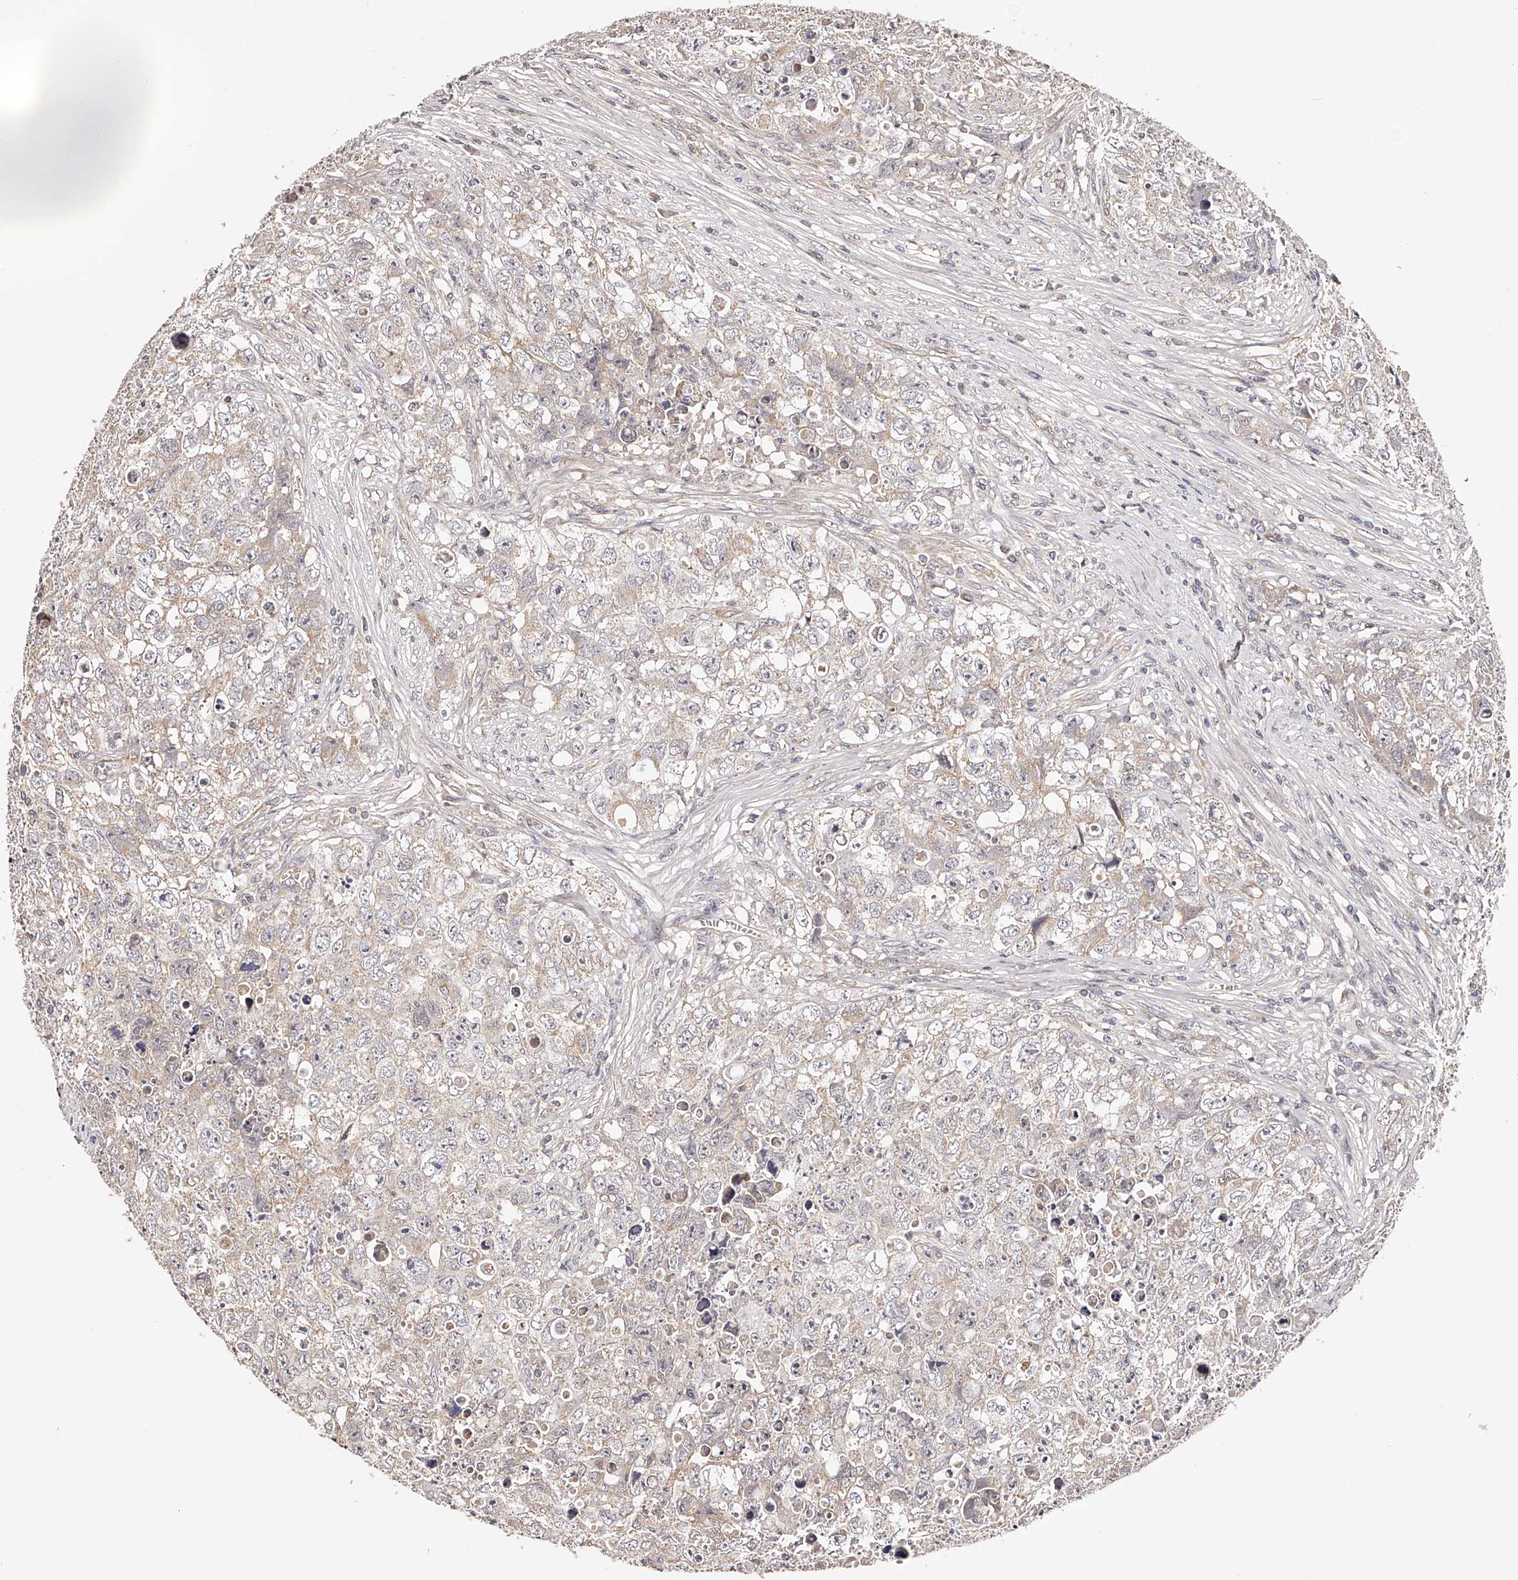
{"staining": {"intensity": "weak", "quantity": "<25%", "location": "cytoplasmic/membranous"}, "tissue": "testis cancer", "cell_type": "Tumor cells", "image_type": "cancer", "snomed": [{"axis": "morphology", "description": "Seminoma, NOS"}, {"axis": "morphology", "description": "Carcinoma, Embryonal, NOS"}, {"axis": "topography", "description": "Testis"}], "caption": "Tumor cells show no significant protein expression in testis cancer.", "gene": "USP21", "patient": {"sex": "male", "age": 43}}